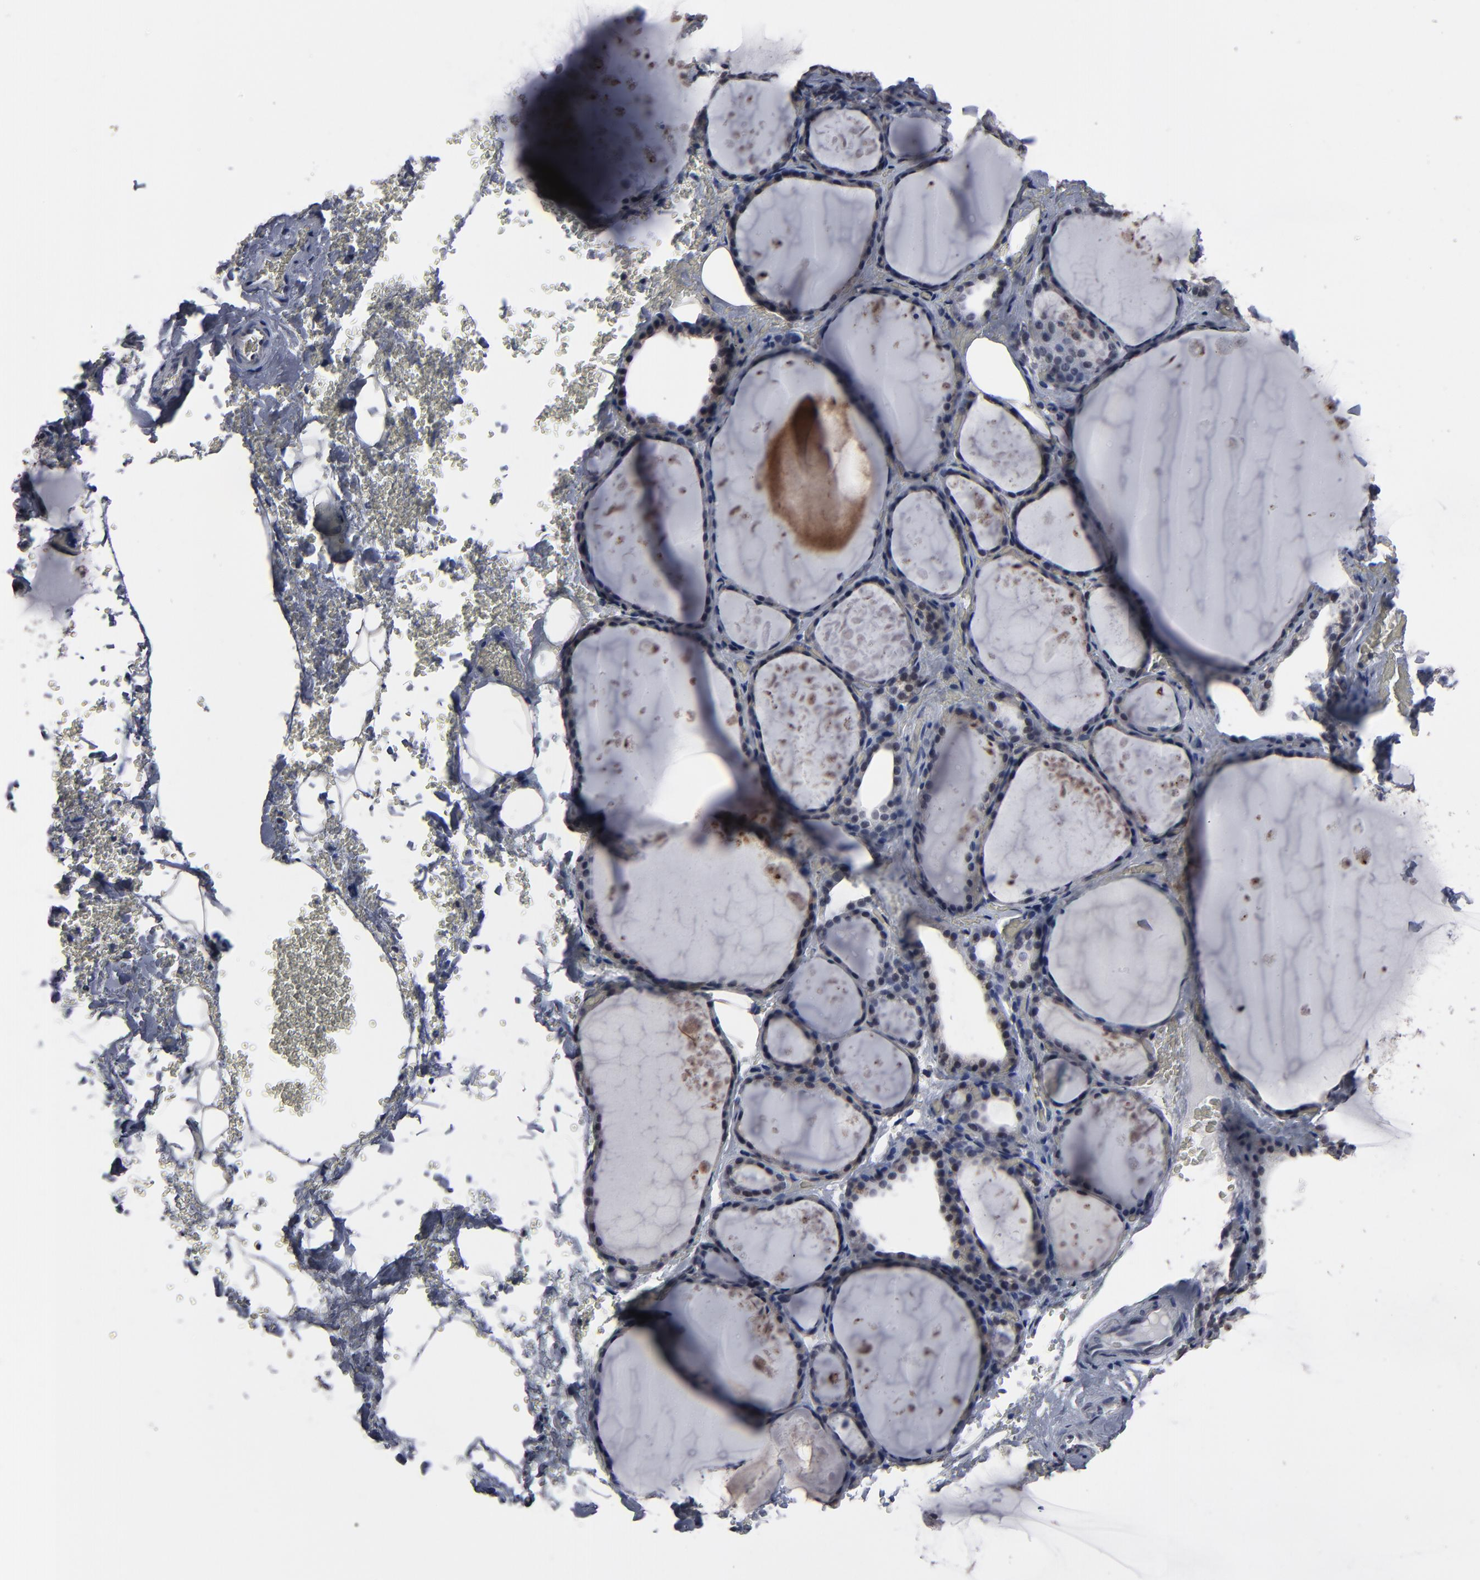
{"staining": {"intensity": "negative", "quantity": "none", "location": "none"}, "tissue": "thyroid gland", "cell_type": "Glandular cells", "image_type": "normal", "snomed": [{"axis": "morphology", "description": "Normal tissue, NOS"}, {"axis": "topography", "description": "Thyroid gland"}], "caption": "Immunohistochemistry photomicrograph of benign thyroid gland: thyroid gland stained with DAB (3,3'-diaminobenzidine) demonstrates no significant protein staining in glandular cells.", "gene": "SSRP1", "patient": {"sex": "male", "age": 61}}